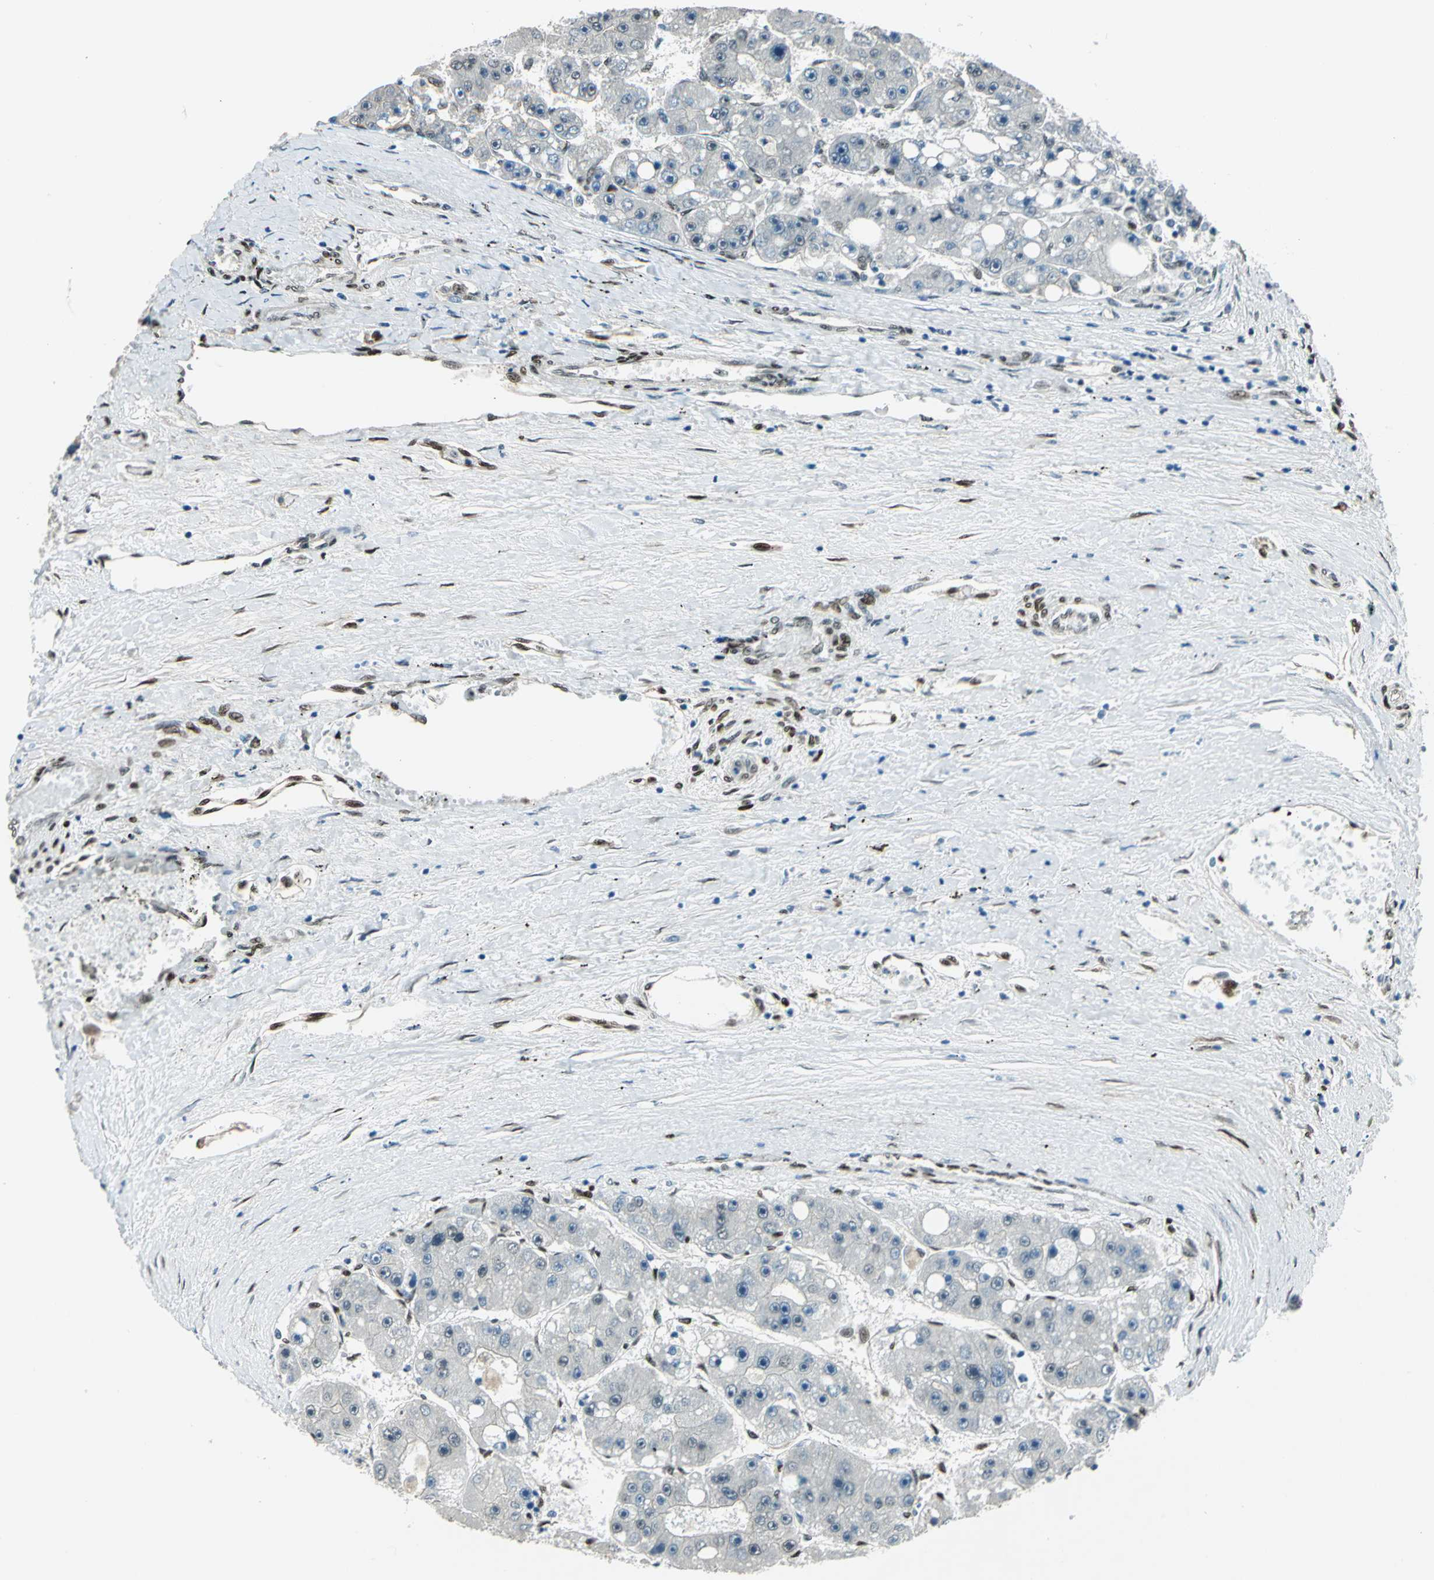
{"staining": {"intensity": "negative", "quantity": "none", "location": "none"}, "tissue": "liver cancer", "cell_type": "Tumor cells", "image_type": "cancer", "snomed": [{"axis": "morphology", "description": "Carcinoma, Hepatocellular, NOS"}, {"axis": "topography", "description": "Liver"}], "caption": "IHC of liver hepatocellular carcinoma displays no positivity in tumor cells.", "gene": "NFIA", "patient": {"sex": "female", "age": 61}}